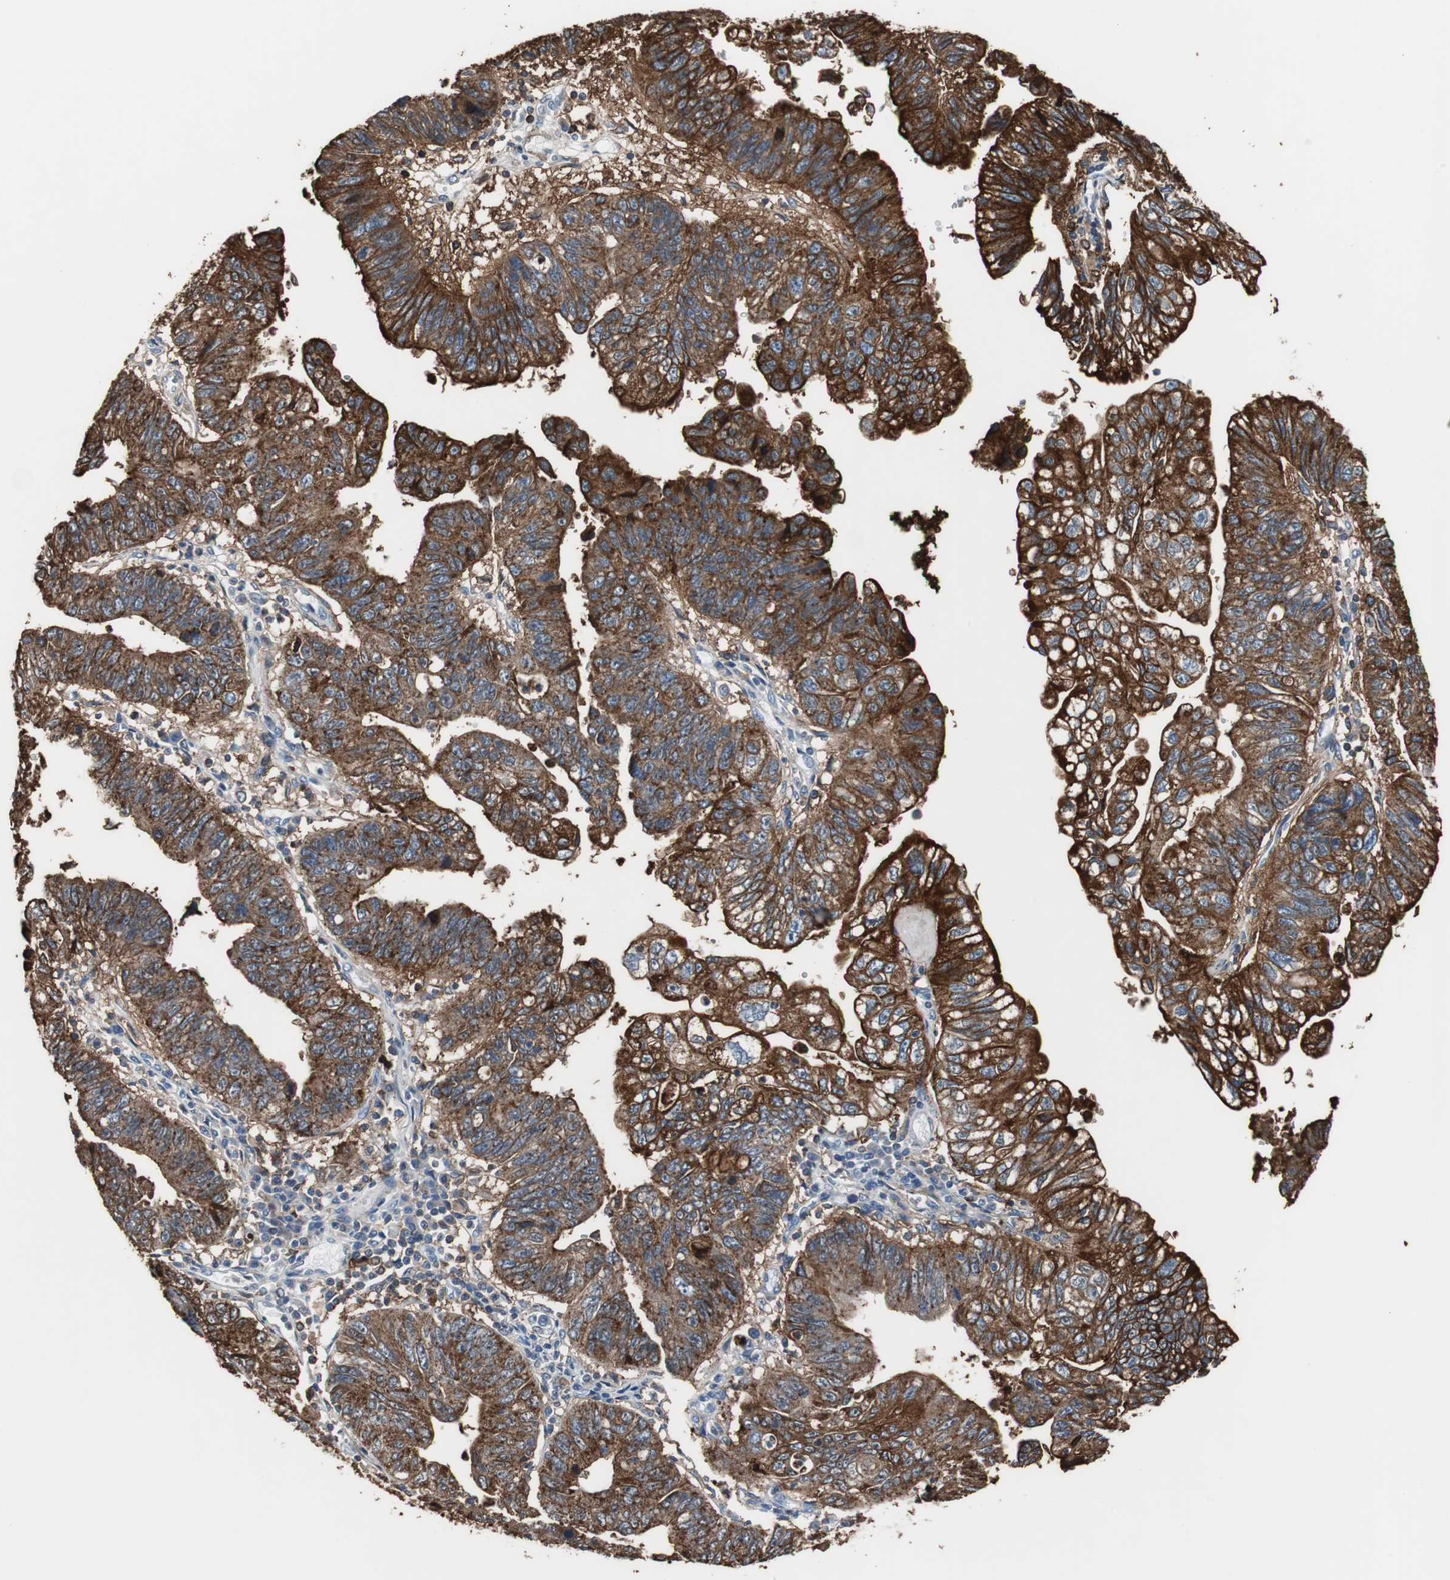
{"staining": {"intensity": "strong", "quantity": ">75%", "location": "cytoplasmic/membranous"}, "tissue": "stomach cancer", "cell_type": "Tumor cells", "image_type": "cancer", "snomed": [{"axis": "morphology", "description": "Adenocarcinoma, NOS"}, {"axis": "topography", "description": "Stomach"}], "caption": "Approximately >75% of tumor cells in adenocarcinoma (stomach) show strong cytoplasmic/membranous protein staining as visualized by brown immunohistochemical staining.", "gene": "ANXA4", "patient": {"sex": "male", "age": 59}}